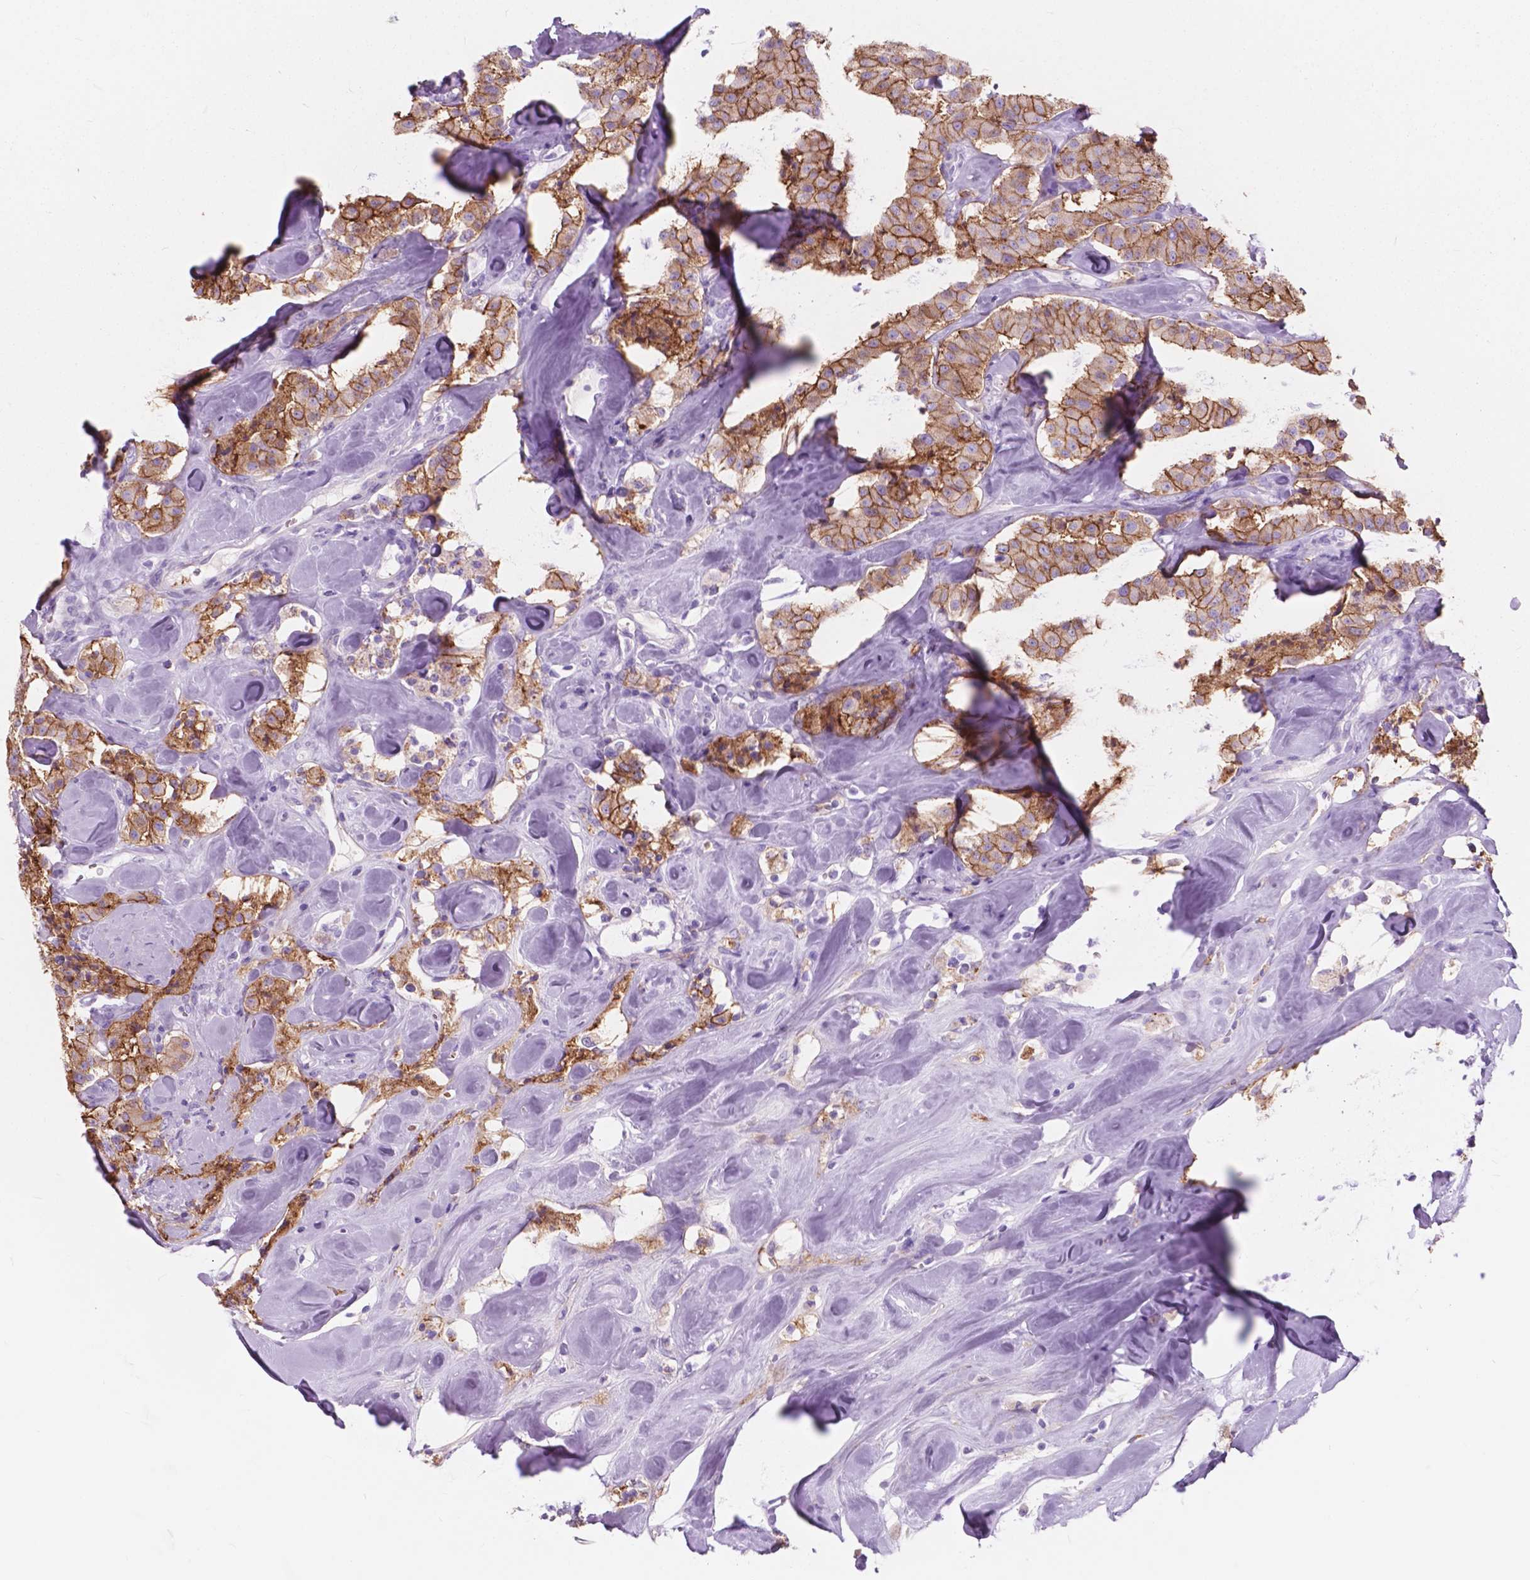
{"staining": {"intensity": "moderate", "quantity": ">75%", "location": "cytoplasmic/membranous"}, "tissue": "carcinoid", "cell_type": "Tumor cells", "image_type": "cancer", "snomed": [{"axis": "morphology", "description": "Carcinoid, malignant, NOS"}, {"axis": "topography", "description": "Pancreas"}], "caption": "A micrograph of carcinoid (malignant) stained for a protein reveals moderate cytoplasmic/membranous brown staining in tumor cells.", "gene": "FXYD2", "patient": {"sex": "male", "age": 41}}